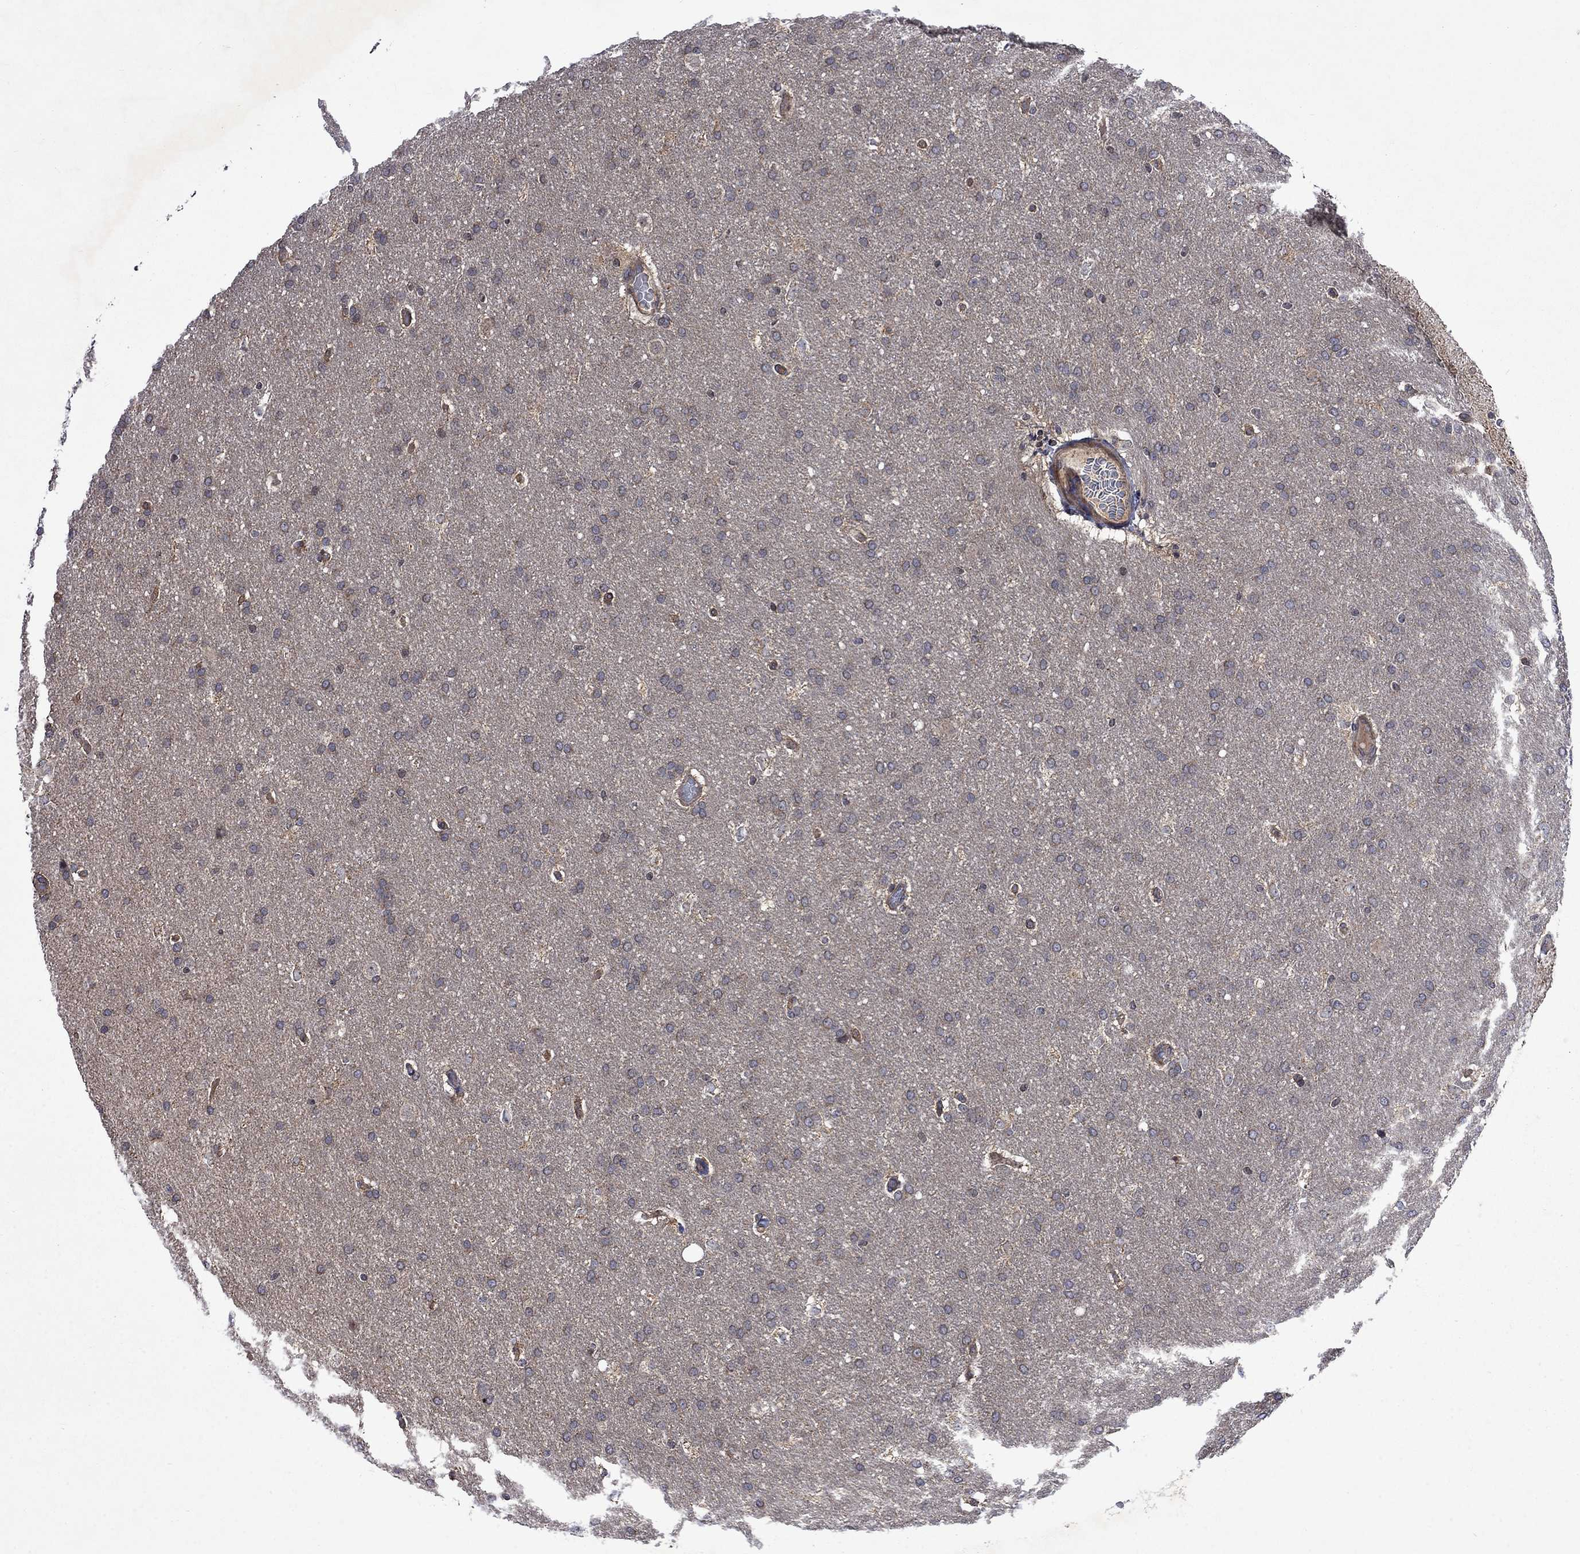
{"staining": {"intensity": "weak", "quantity": "<25%", "location": "cytoplasmic/membranous"}, "tissue": "glioma", "cell_type": "Tumor cells", "image_type": "cancer", "snomed": [{"axis": "morphology", "description": "Glioma, malignant, Low grade"}, {"axis": "topography", "description": "Brain"}], "caption": "Immunohistochemistry micrograph of neoplastic tissue: malignant glioma (low-grade) stained with DAB demonstrates no significant protein positivity in tumor cells.", "gene": "TMEM33", "patient": {"sex": "female", "age": 37}}